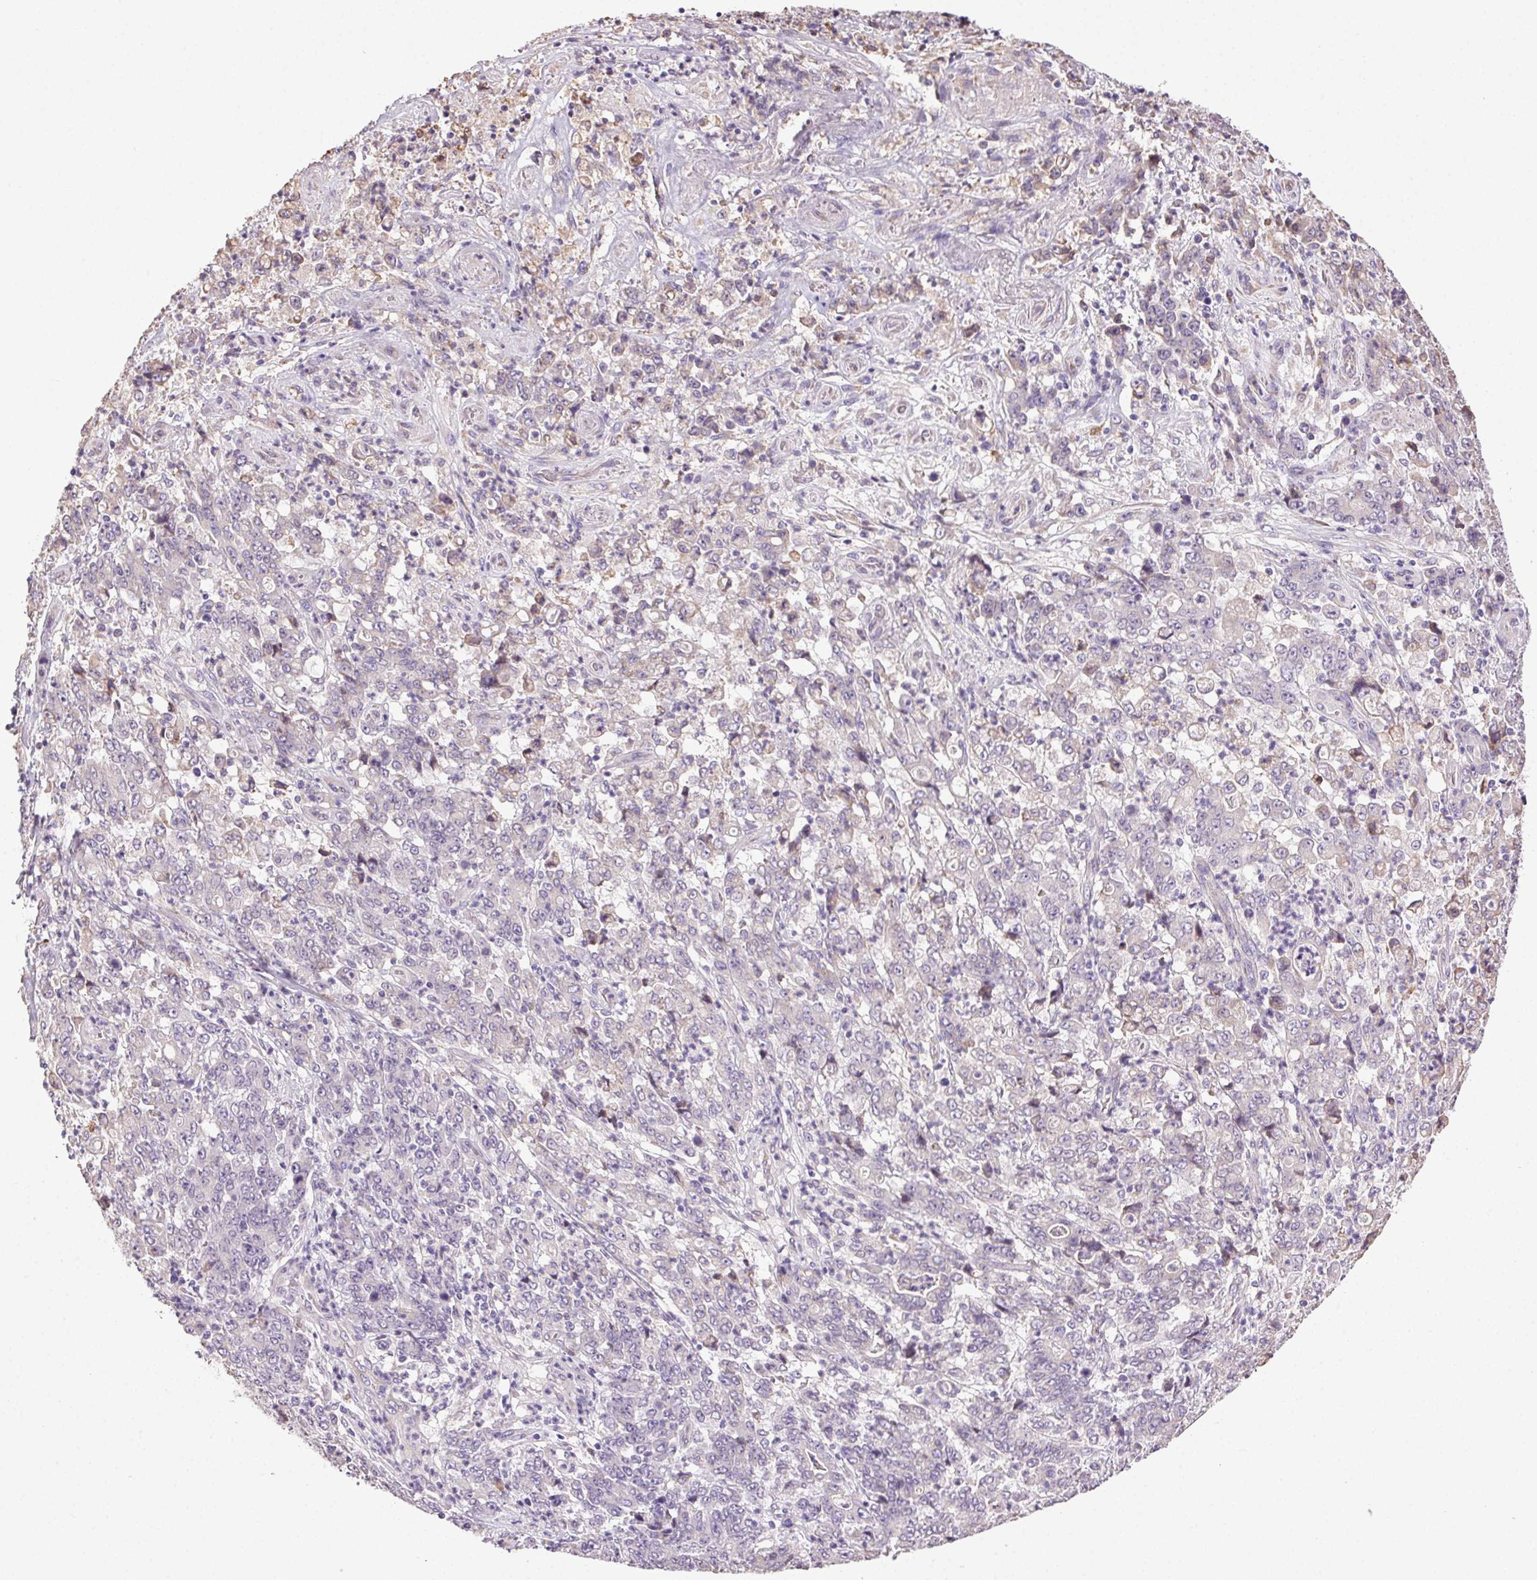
{"staining": {"intensity": "negative", "quantity": "none", "location": "none"}, "tissue": "stomach cancer", "cell_type": "Tumor cells", "image_type": "cancer", "snomed": [{"axis": "morphology", "description": "Adenocarcinoma, NOS"}, {"axis": "topography", "description": "Stomach, lower"}], "caption": "Immunohistochemistry histopathology image of neoplastic tissue: human stomach adenocarcinoma stained with DAB (3,3'-diaminobenzidine) demonstrates no significant protein expression in tumor cells.", "gene": "SNX31", "patient": {"sex": "female", "age": 71}}